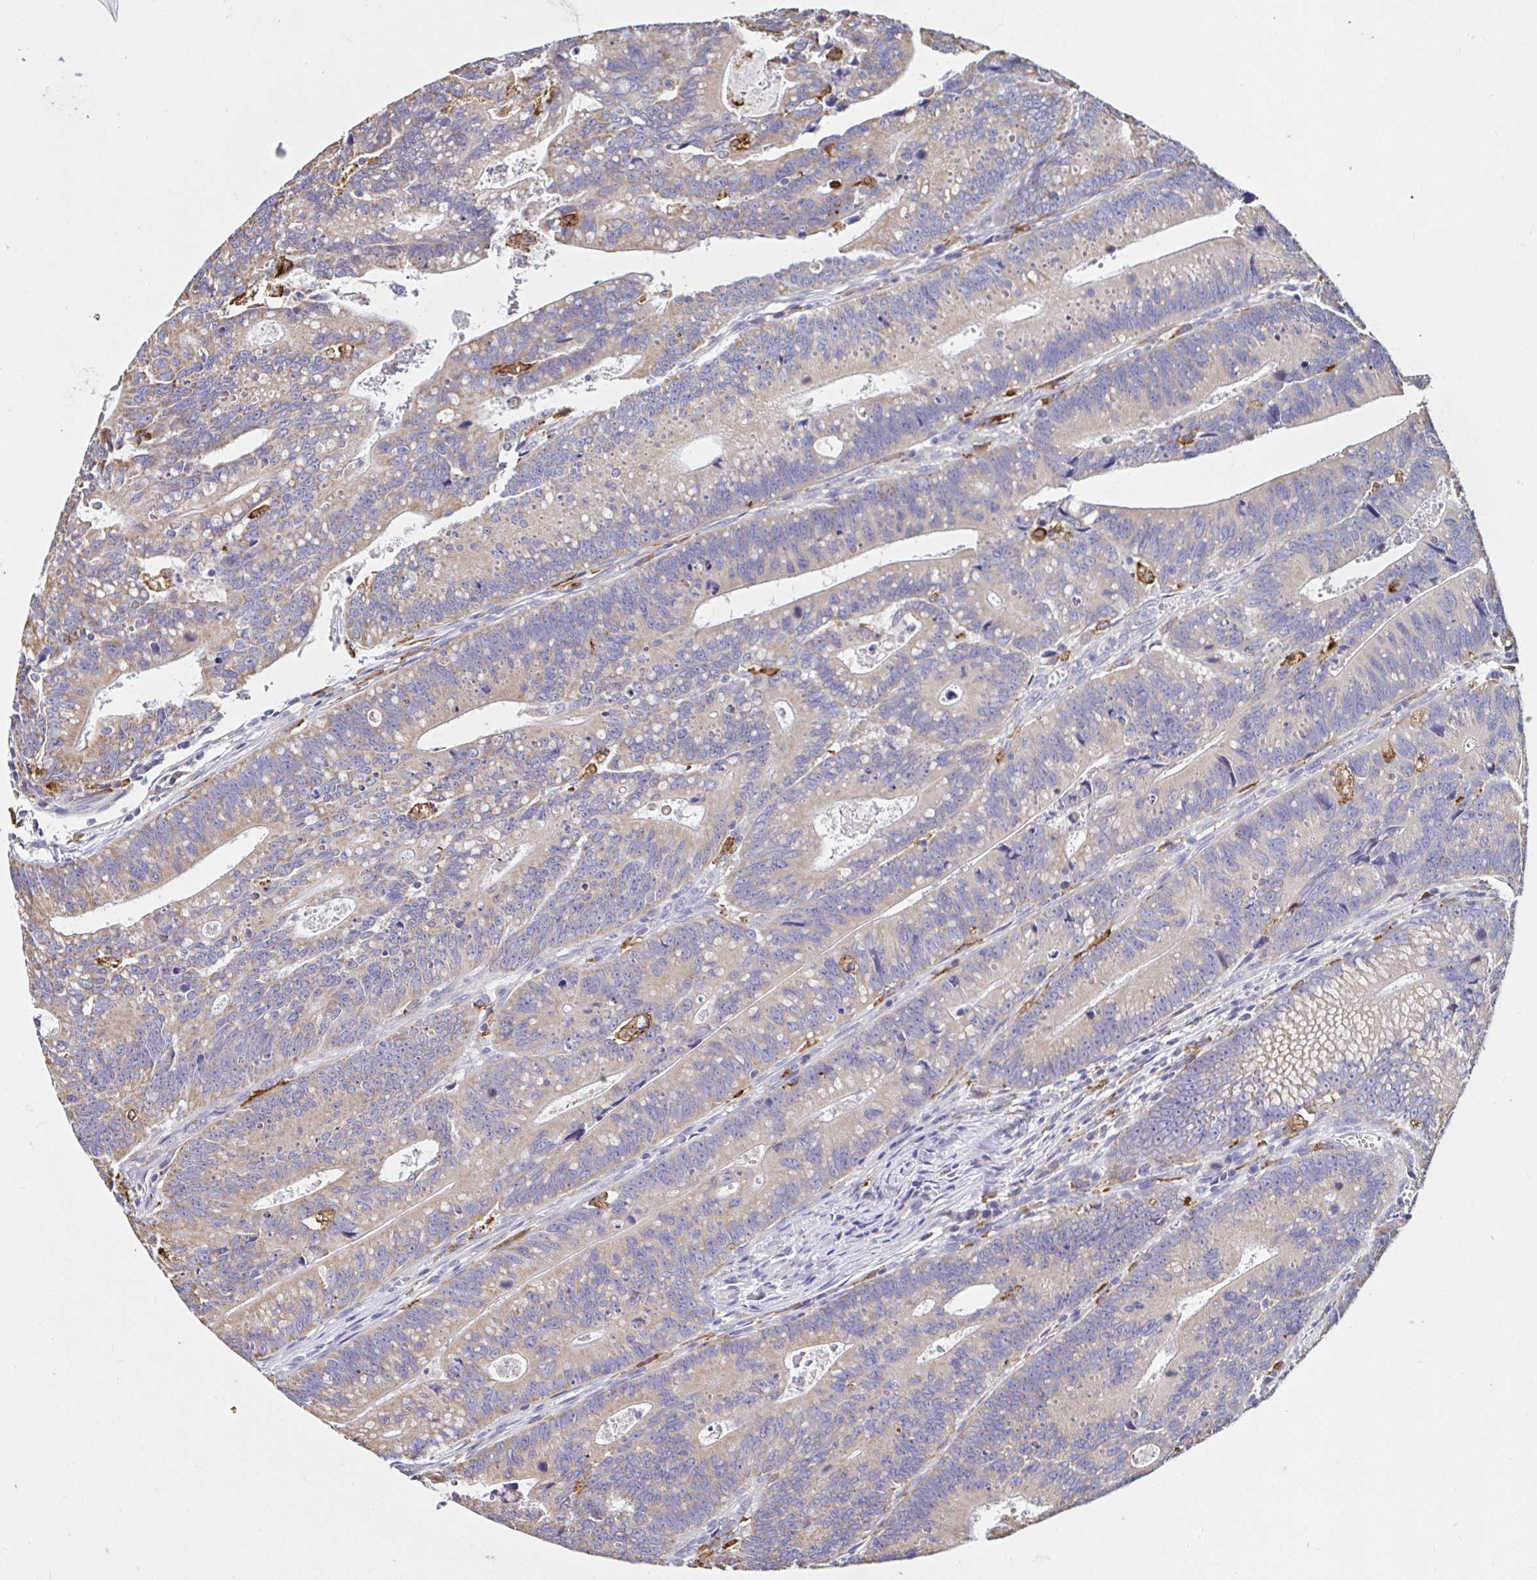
{"staining": {"intensity": "weak", "quantity": ">75%", "location": "cytoplasmic/membranous"}, "tissue": "colorectal cancer", "cell_type": "Tumor cells", "image_type": "cancer", "snomed": [{"axis": "morphology", "description": "Adenocarcinoma, NOS"}, {"axis": "topography", "description": "Rectum"}], "caption": "IHC micrograph of adenocarcinoma (colorectal) stained for a protein (brown), which exhibits low levels of weak cytoplasmic/membranous positivity in approximately >75% of tumor cells.", "gene": "MSR1", "patient": {"sex": "female", "age": 81}}